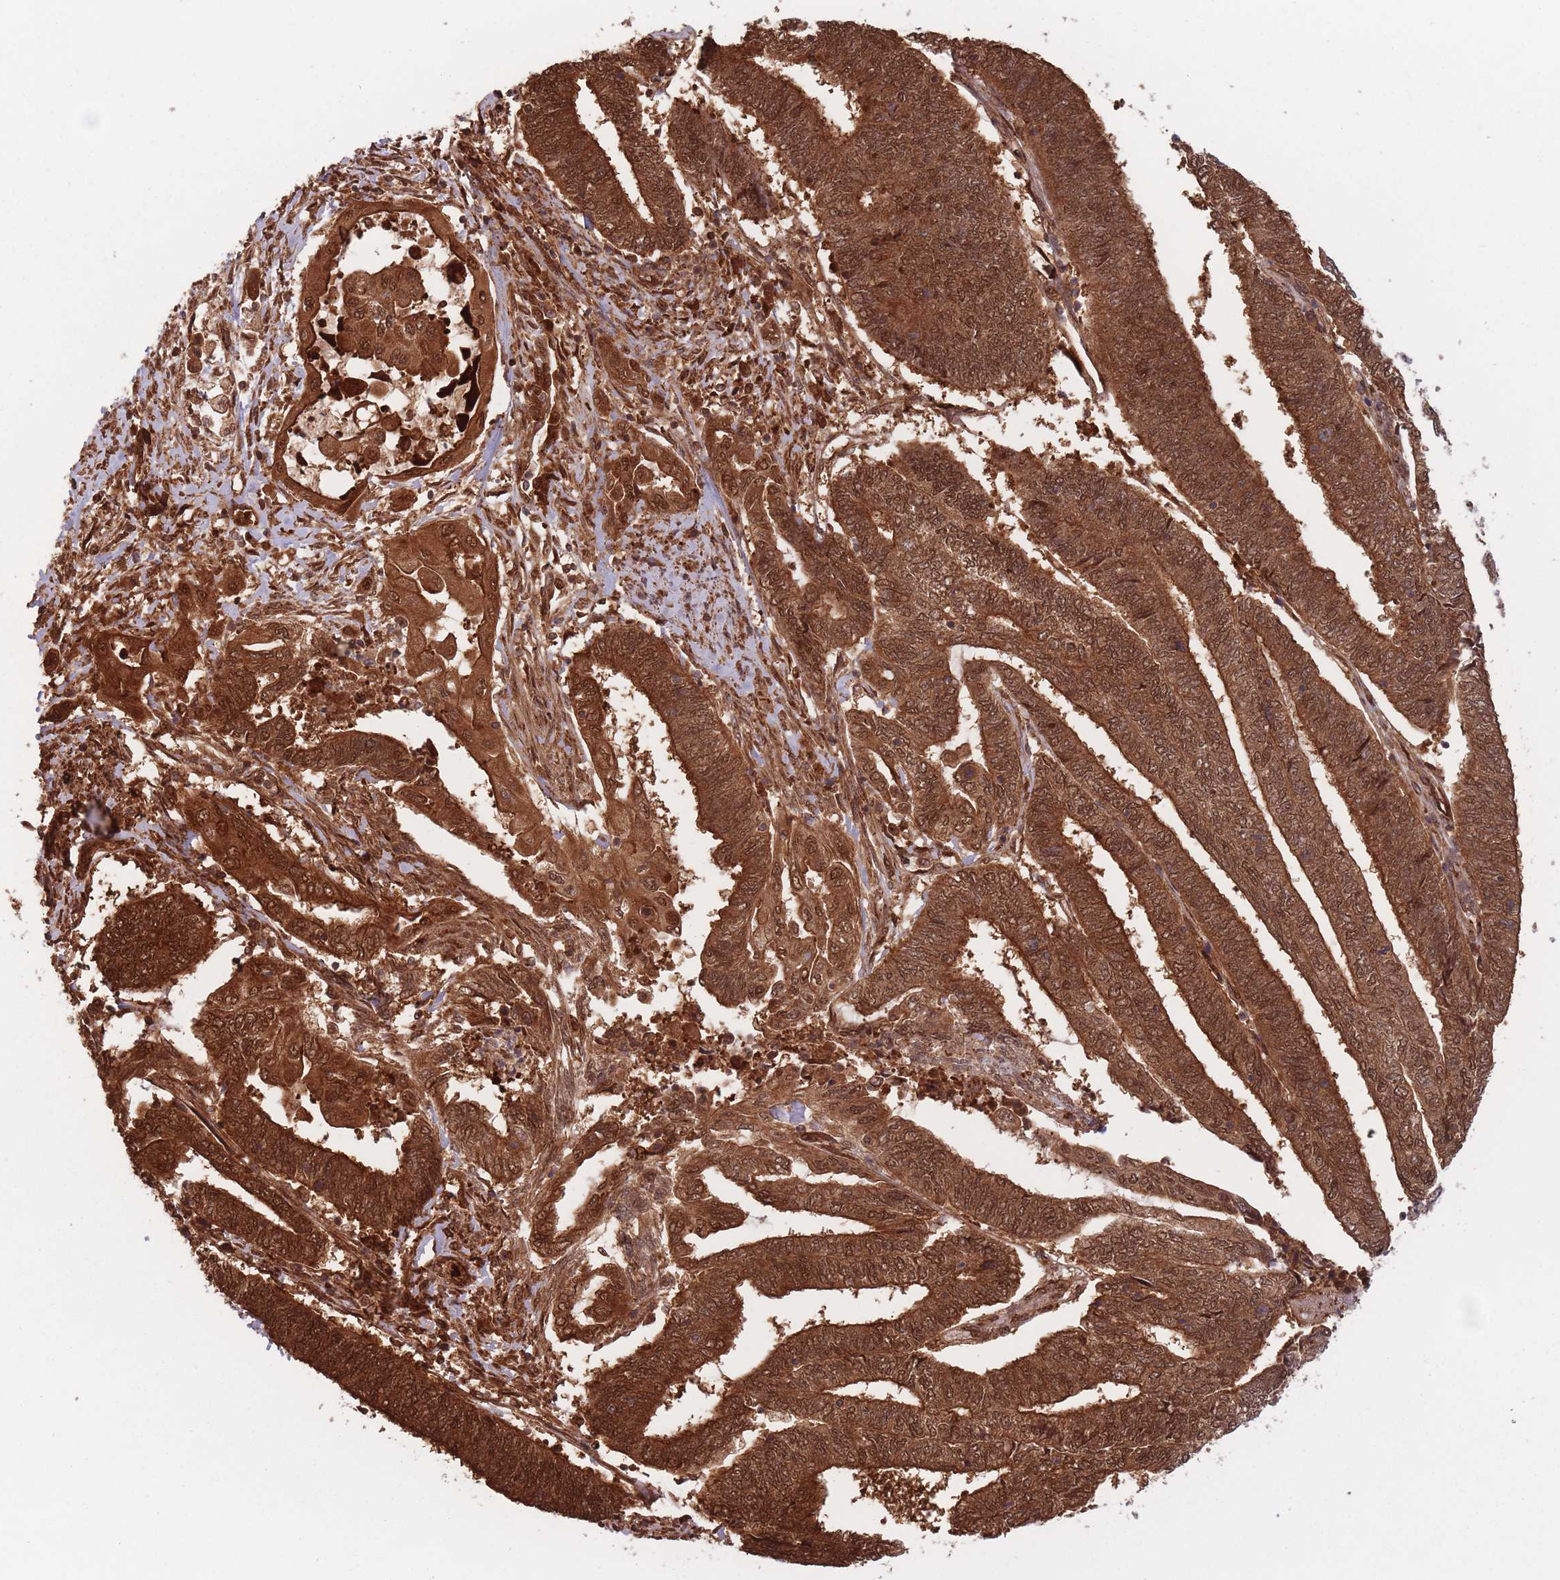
{"staining": {"intensity": "strong", "quantity": ">75%", "location": "cytoplasmic/membranous,nuclear"}, "tissue": "endometrial cancer", "cell_type": "Tumor cells", "image_type": "cancer", "snomed": [{"axis": "morphology", "description": "Adenocarcinoma, NOS"}, {"axis": "topography", "description": "Uterus"}, {"axis": "topography", "description": "Endometrium"}], "caption": "Immunohistochemical staining of human adenocarcinoma (endometrial) demonstrates strong cytoplasmic/membranous and nuclear protein staining in approximately >75% of tumor cells.", "gene": "PODXL2", "patient": {"sex": "female", "age": 70}}